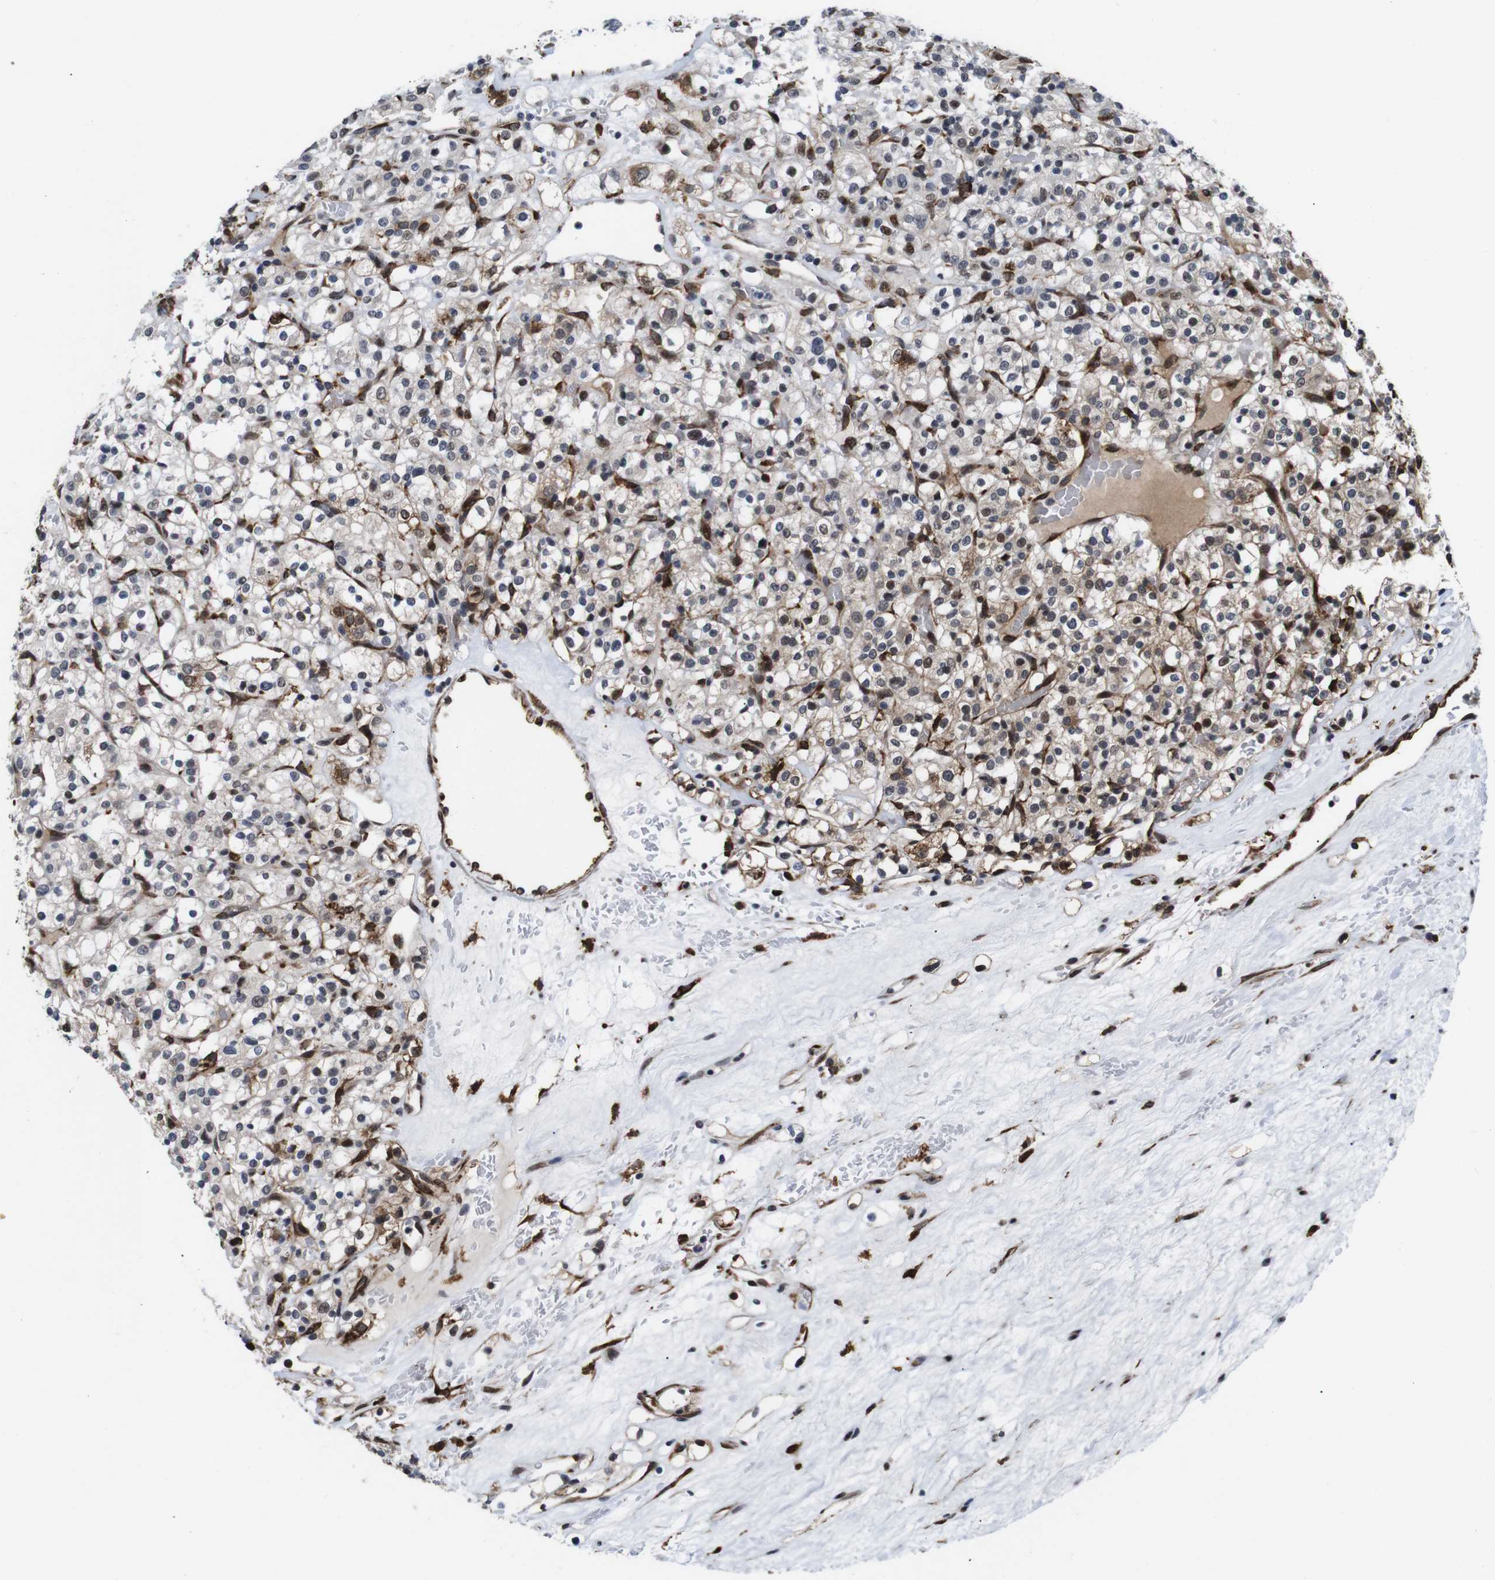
{"staining": {"intensity": "weak", "quantity": "25%-75%", "location": "cytoplasmic/membranous,nuclear"}, "tissue": "renal cancer", "cell_type": "Tumor cells", "image_type": "cancer", "snomed": [{"axis": "morphology", "description": "Normal tissue, NOS"}, {"axis": "morphology", "description": "Adenocarcinoma, NOS"}, {"axis": "topography", "description": "Kidney"}], "caption": "This is a histology image of immunohistochemistry staining of adenocarcinoma (renal), which shows weak positivity in the cytoplasmic/membranous and nuclear of tumor cells.", "gene": "EIF4G1", "patient": {"sex": "female", "age": 72}}